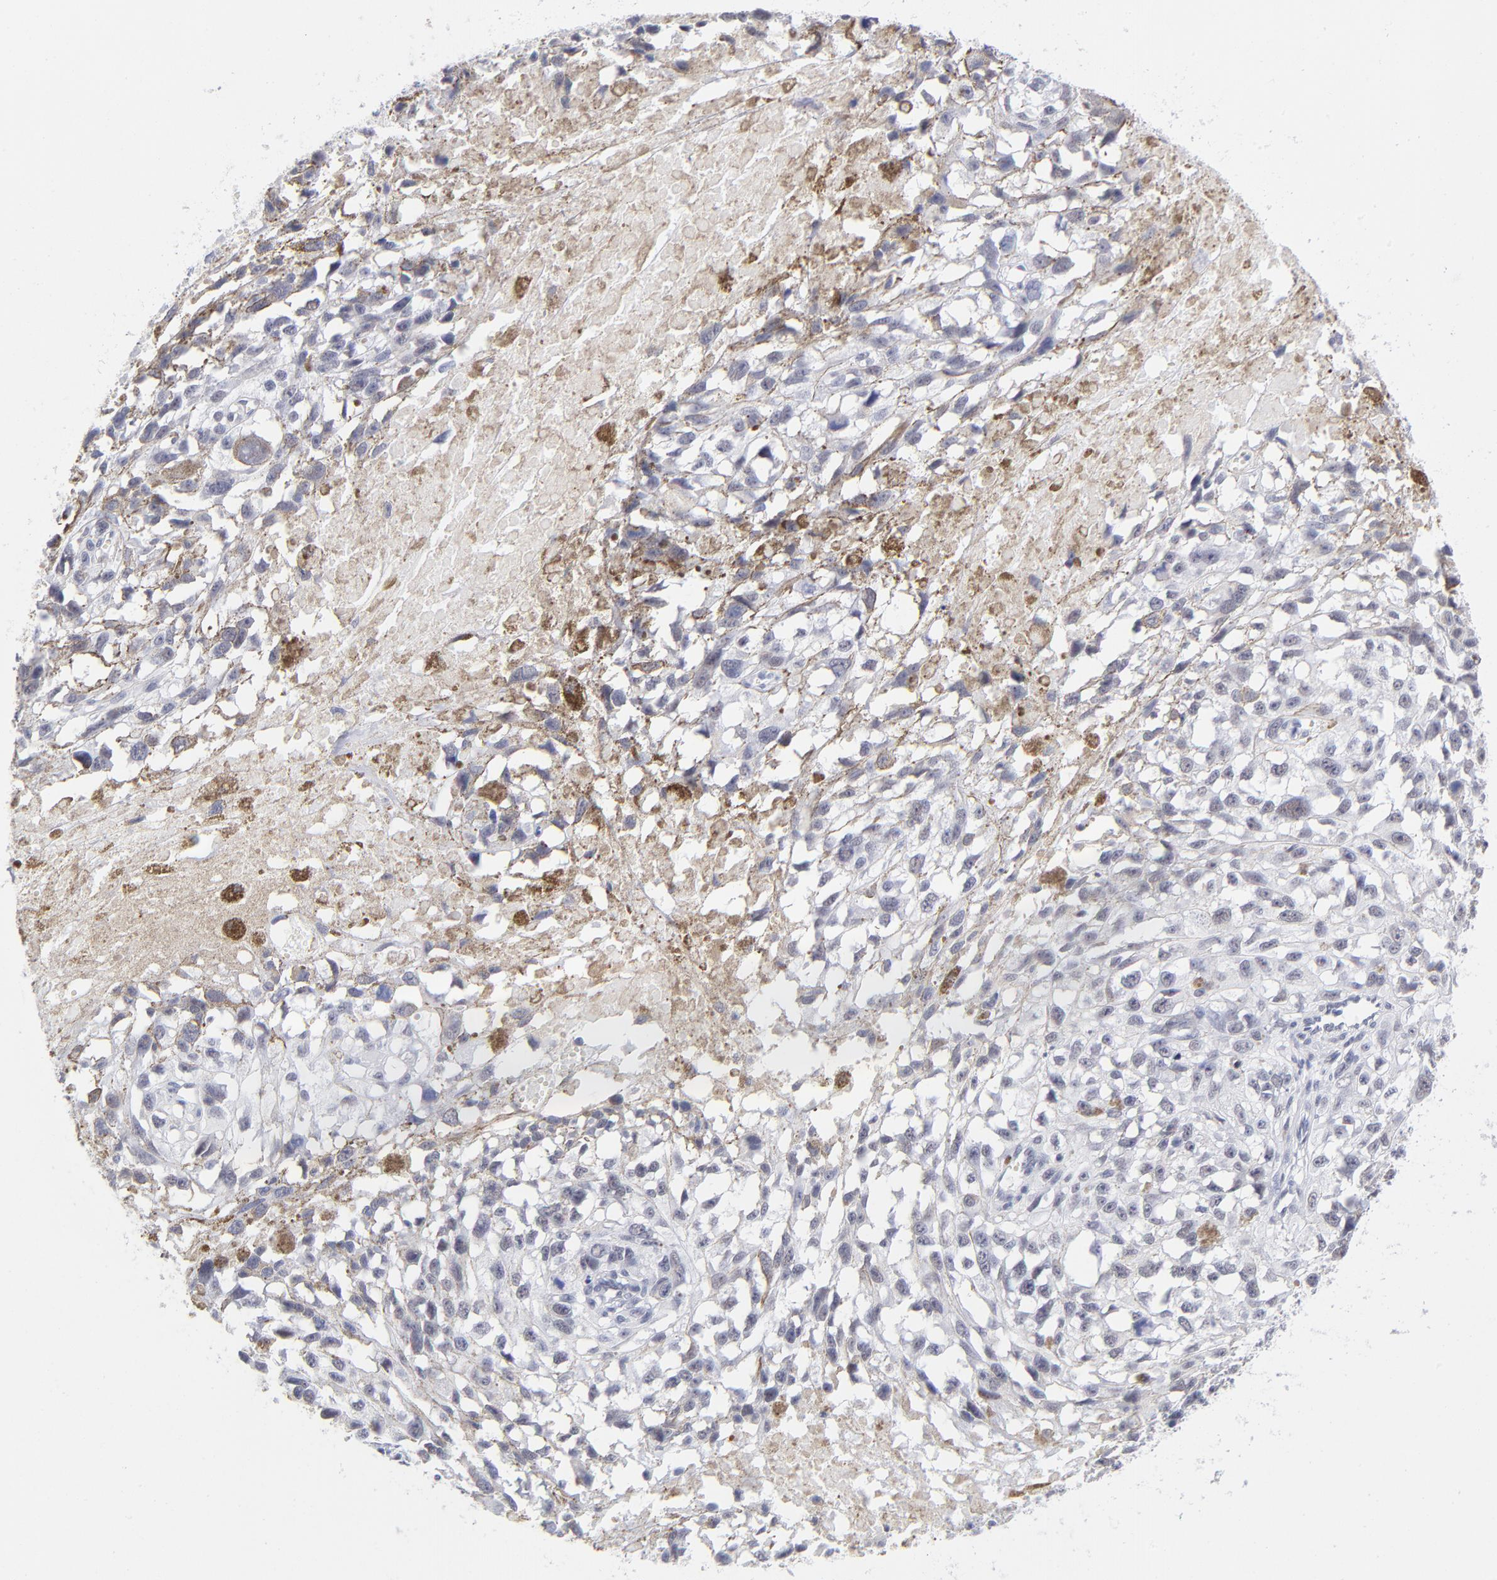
{"staining": {"intensity": "negative", "quantity": "none", "location": "none"}, "tissue": "melanoma", "cell_type": "Tumor cells", "image_type": "cancer", "snomed": [{"axis": "morphology", "description": "Malignant melanoma, Metastatic site"}, {"axis": "topography", "description": "Lymph node"}], "caption": "There is no significant staining in tumor cells of melanoma.", "gene": "SNRPB", "patient": {"sex": "male", "age": 59}}